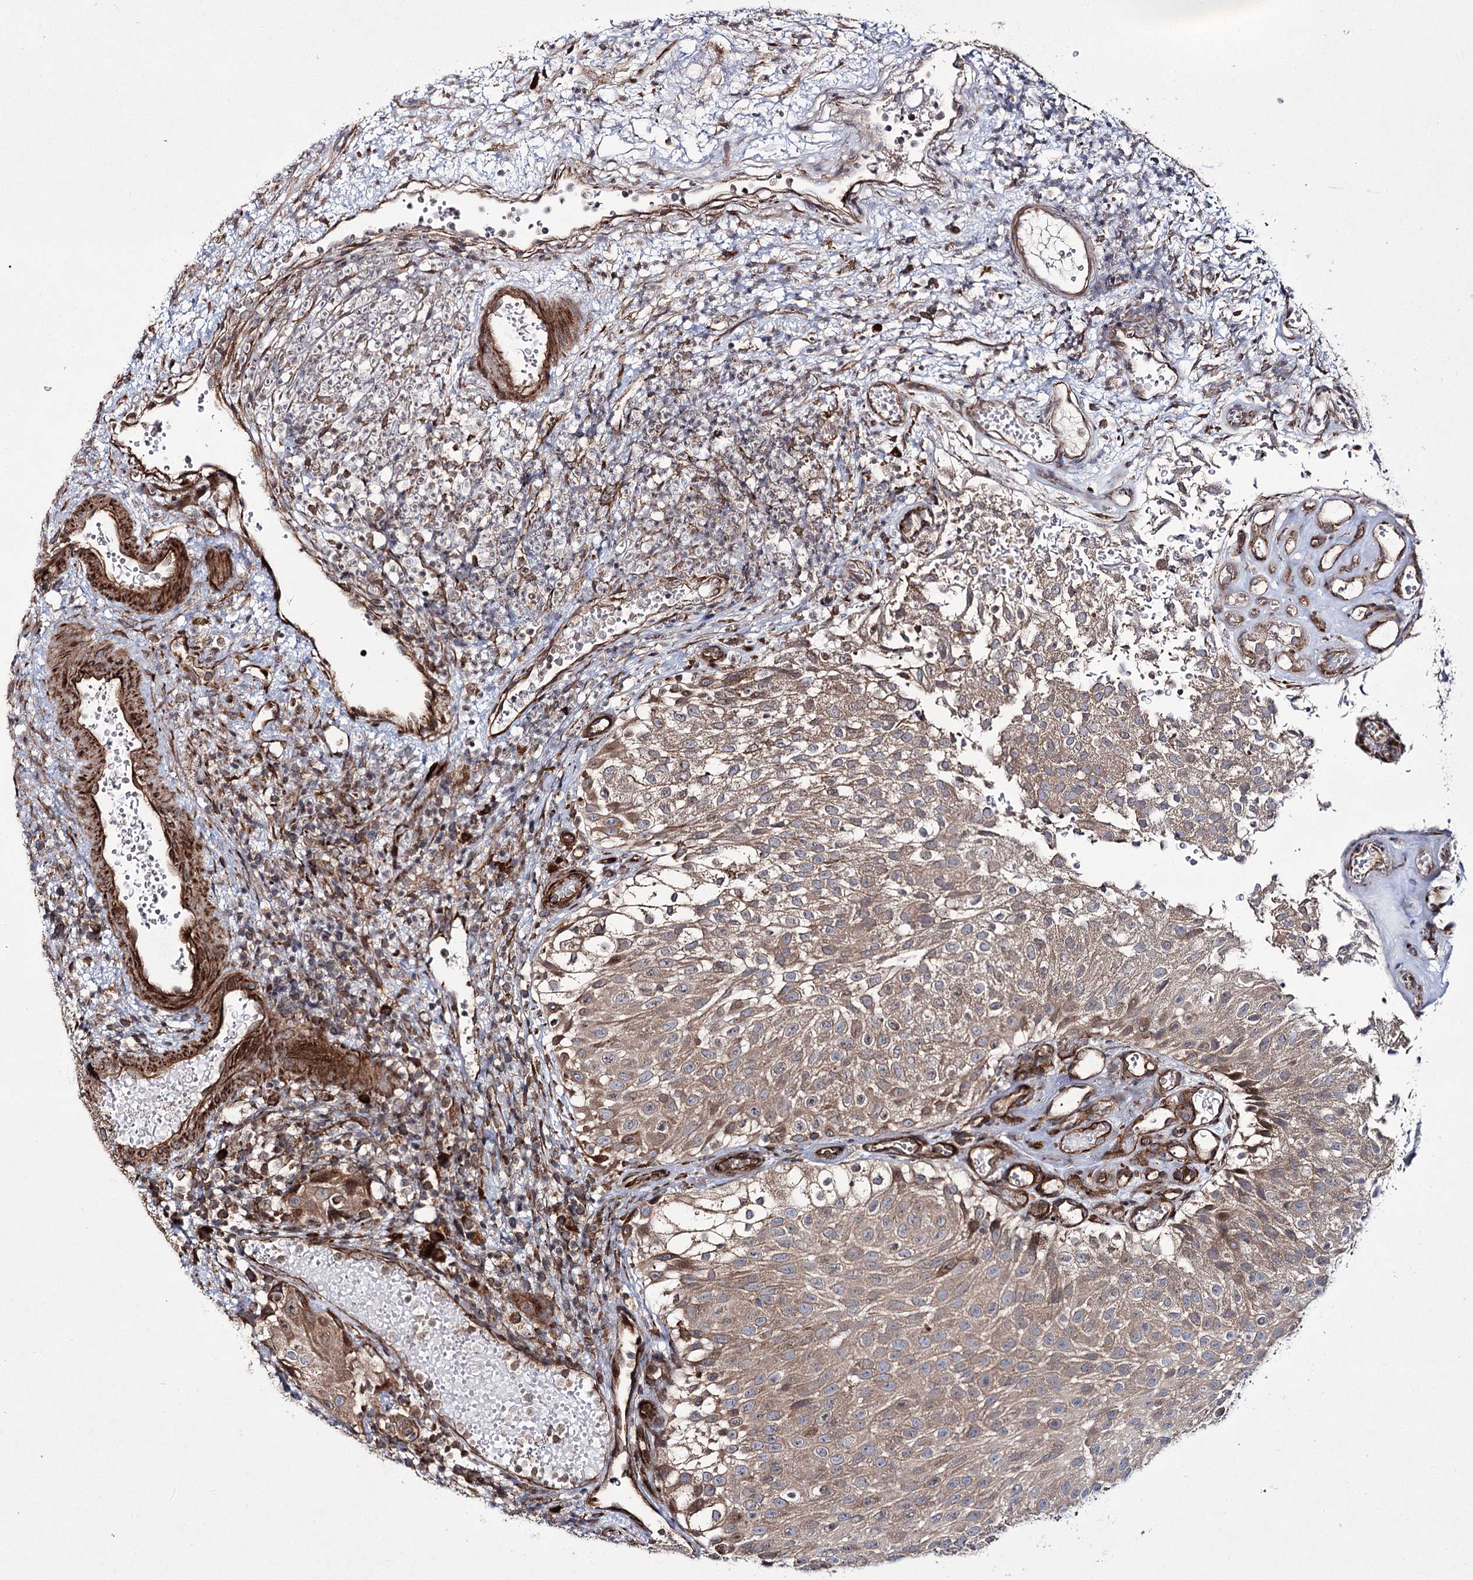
{"staining": {"intensity": "moderate", "quantity": ">75%", "location": "cytoplasmic/membranous"}, "tissue": "urothelial cancer", "cell_type": "Tumor cells", "image_type": "cancer", "snomed": [{"axis": "morphology", "description": "Urothelial carcinoma, Low grade"}, {"axis": "topography", "description": "Urinary bladder"}], "caption": "Protein staining of low-grade urothelial carcinoma tissue demonstrates moderate cytoplasmic/membranous staining in about >75% of tumor cells. (IHC, brightfield microscopy, high magnification).", "gene": "HECTD2", "patient": {"sex": "male", "age": 78}}